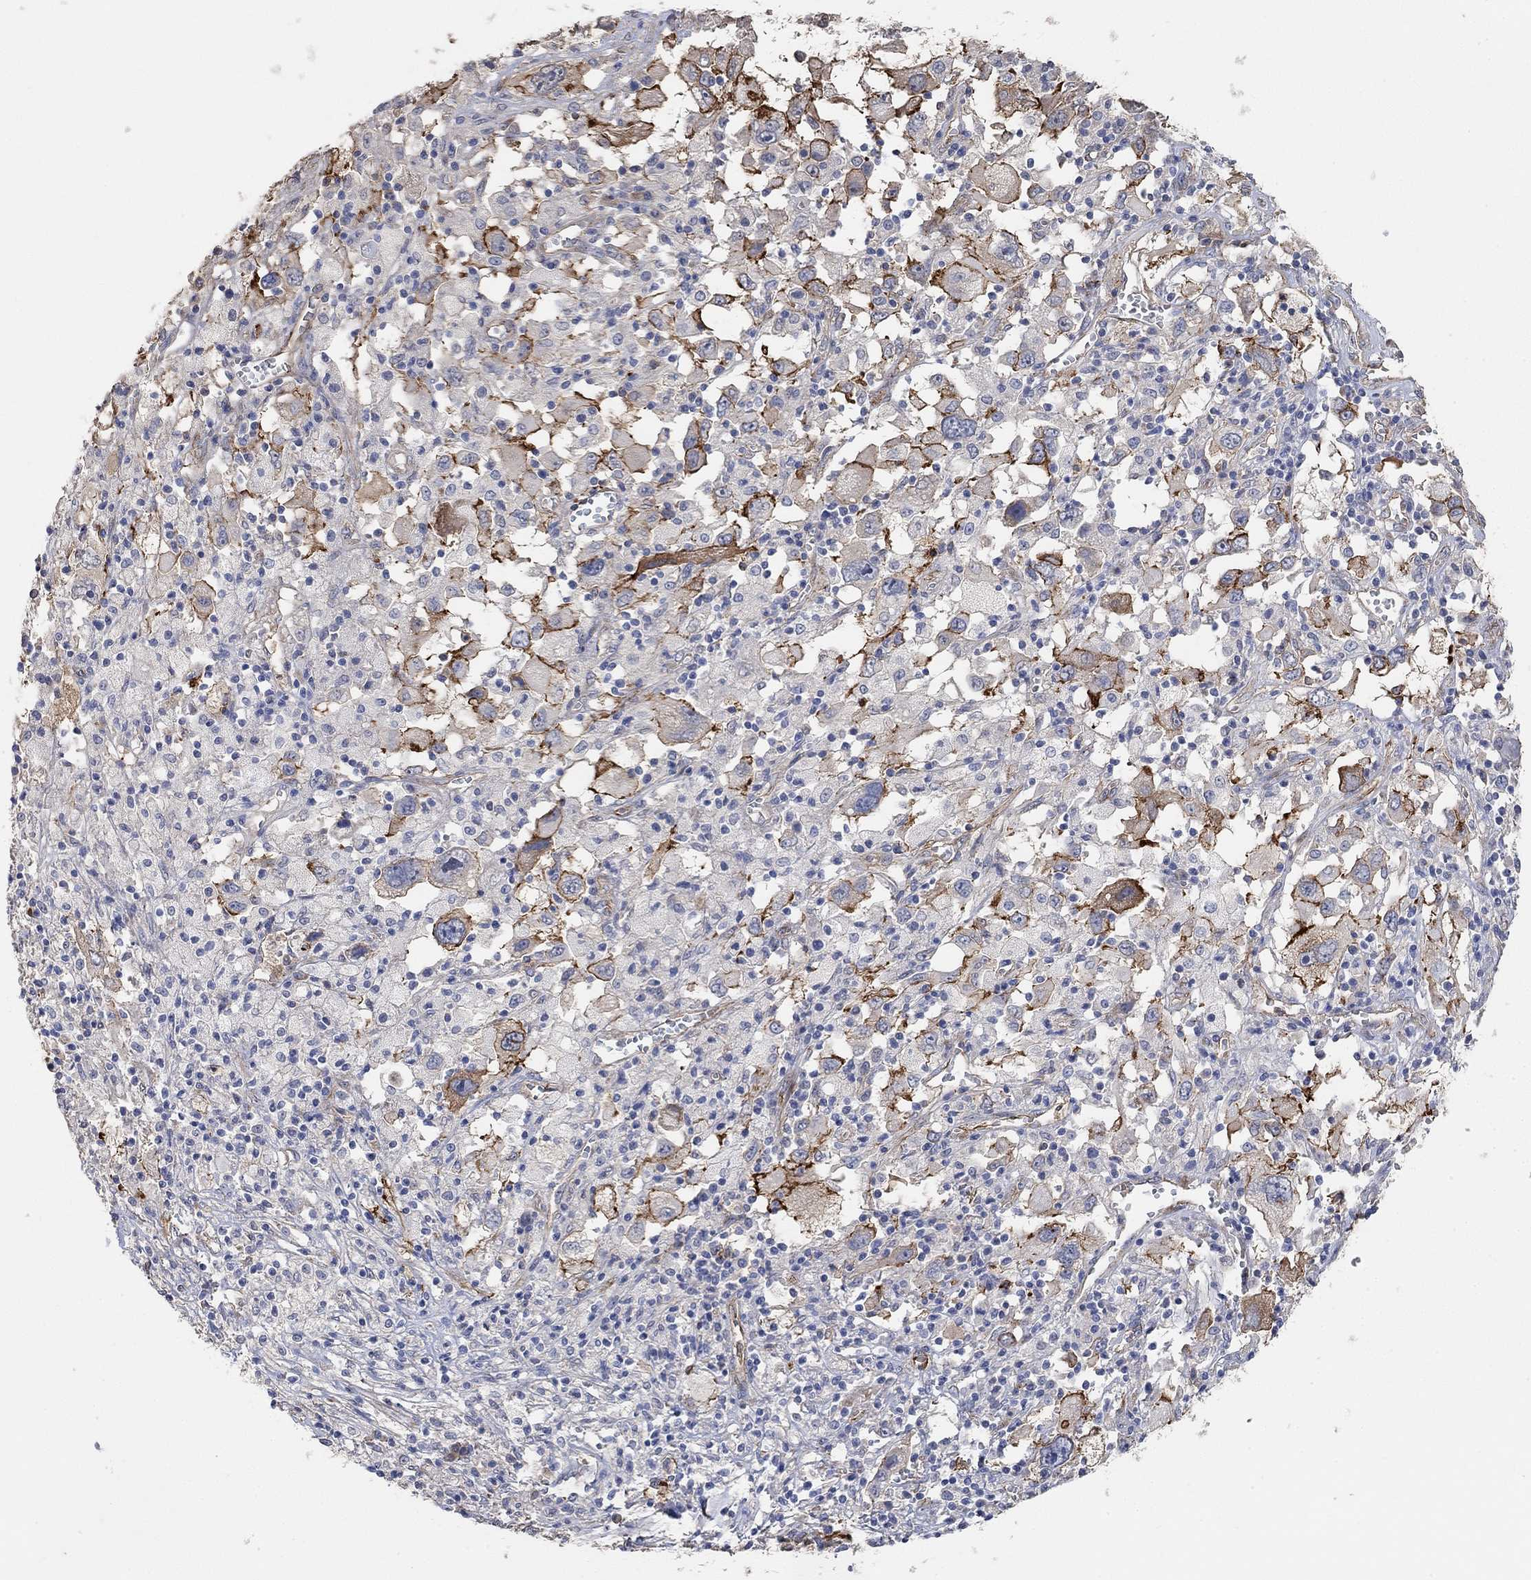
{"staining": {"intensity": "strong", "quantity": "<25%", "location": "cytoplasmic/membranous"}, "tissue": "melanoma", "cell_type": "Tumor cells", "image_type": "cancer", "snomed": [{"axis": "morphology", "description": "Malignant melanoma, Metastatic site"}, {"axis": "topography", "description": "Soft tissue"}], "caption": "Human malignant melanoma (metastatic site) stained with a protein marker shows strong staining in tumor cells.", "gene": "SYT16", "patient": {"sex": "male", "age": 50}}